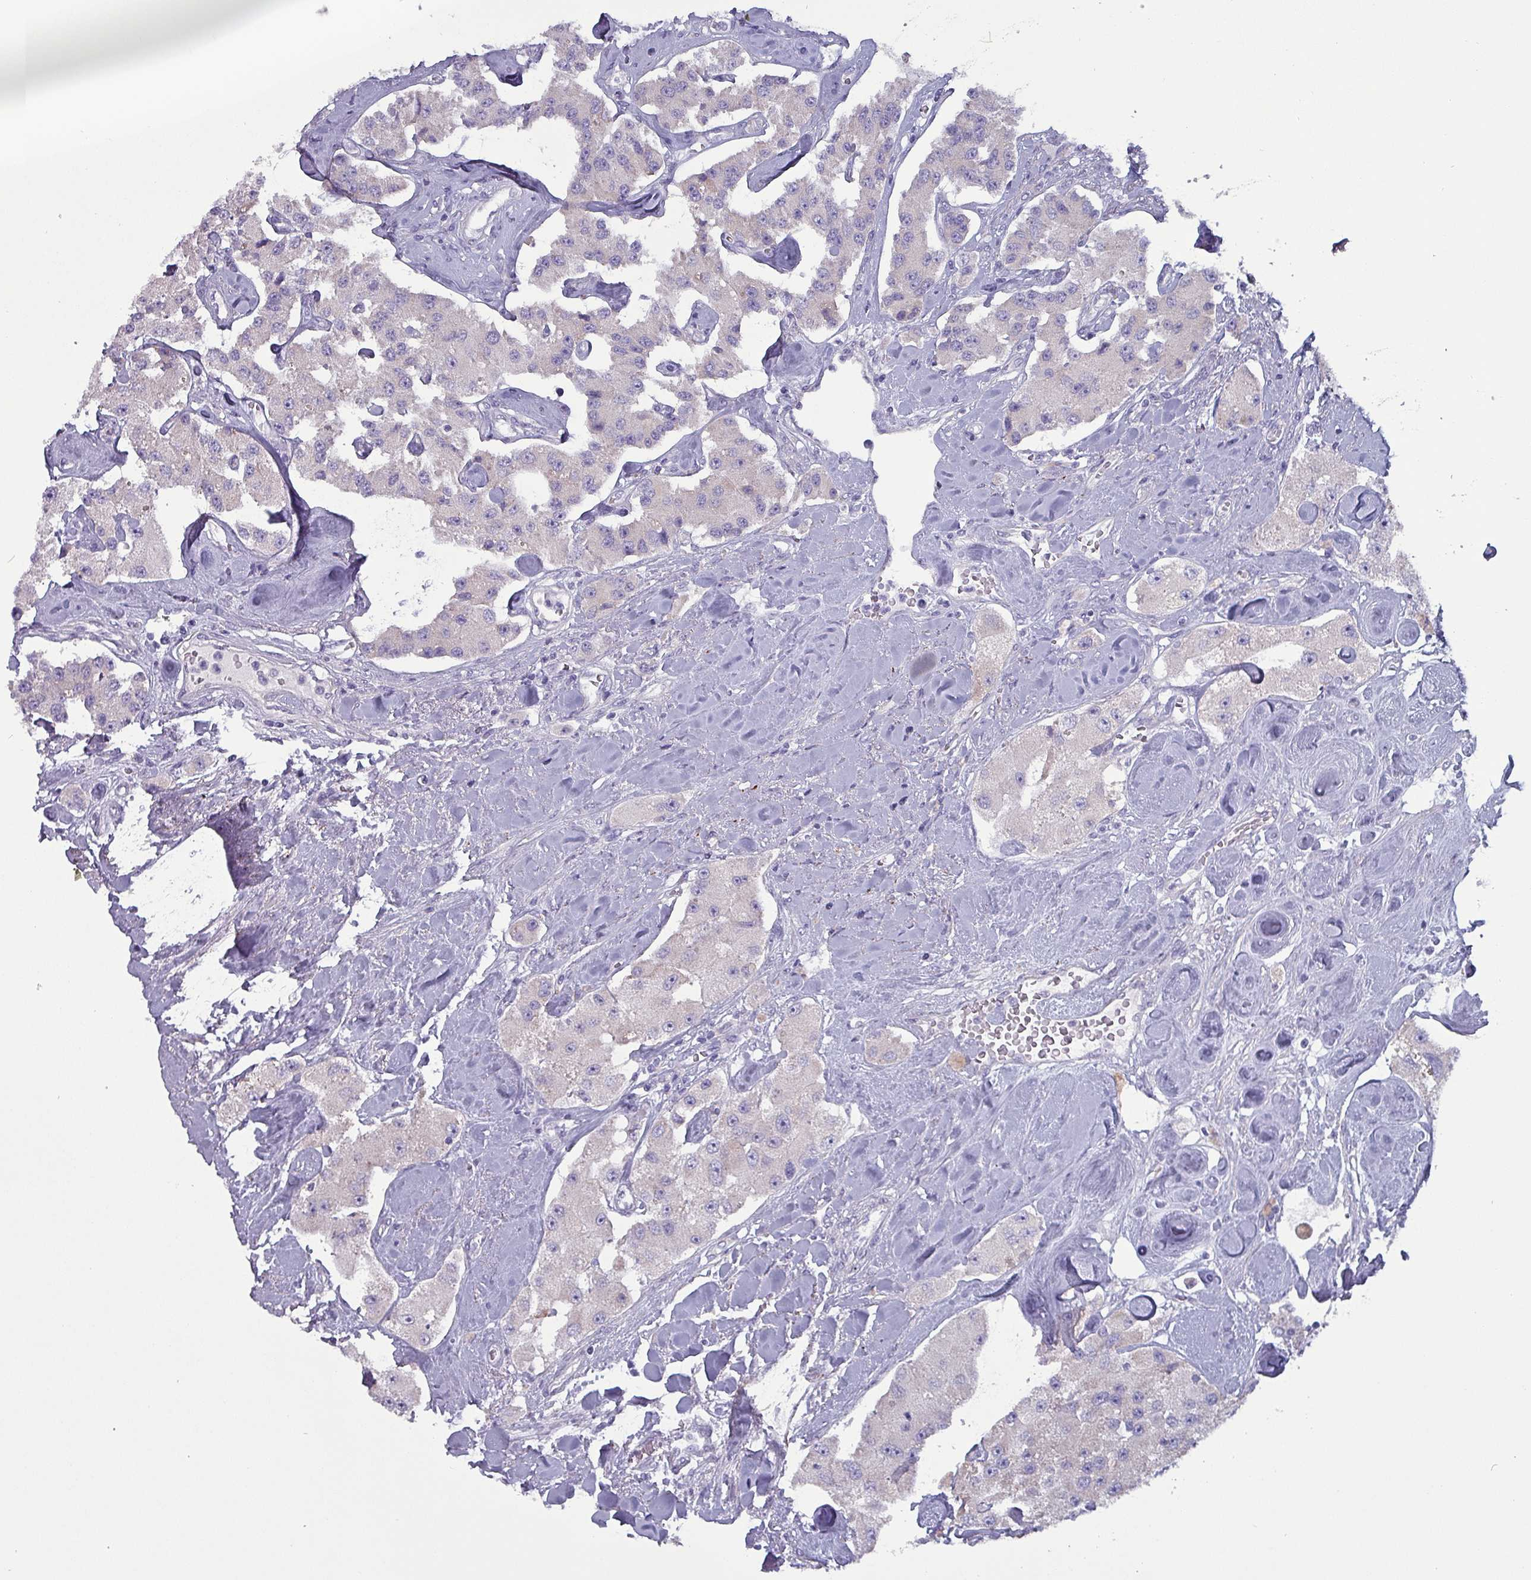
{"staining": {"intensity": "negative", "quantity": "none", "location": "none"}, "tissue": "carcinoid", "cell_type": "Tumor cells", "image_type": "cancer", "snomed": [{"axis": "morphology", "description": "Carcinoid, malignant, NOS"}, {"axis": "topography", "description": "Pancreas"}], "caption": "Carcinoid was stained to show a protein in brown. There is no significant staining in tumor cells.", "gene": "HSD3B7", "patient": {"sex": "male", "age": 41}}